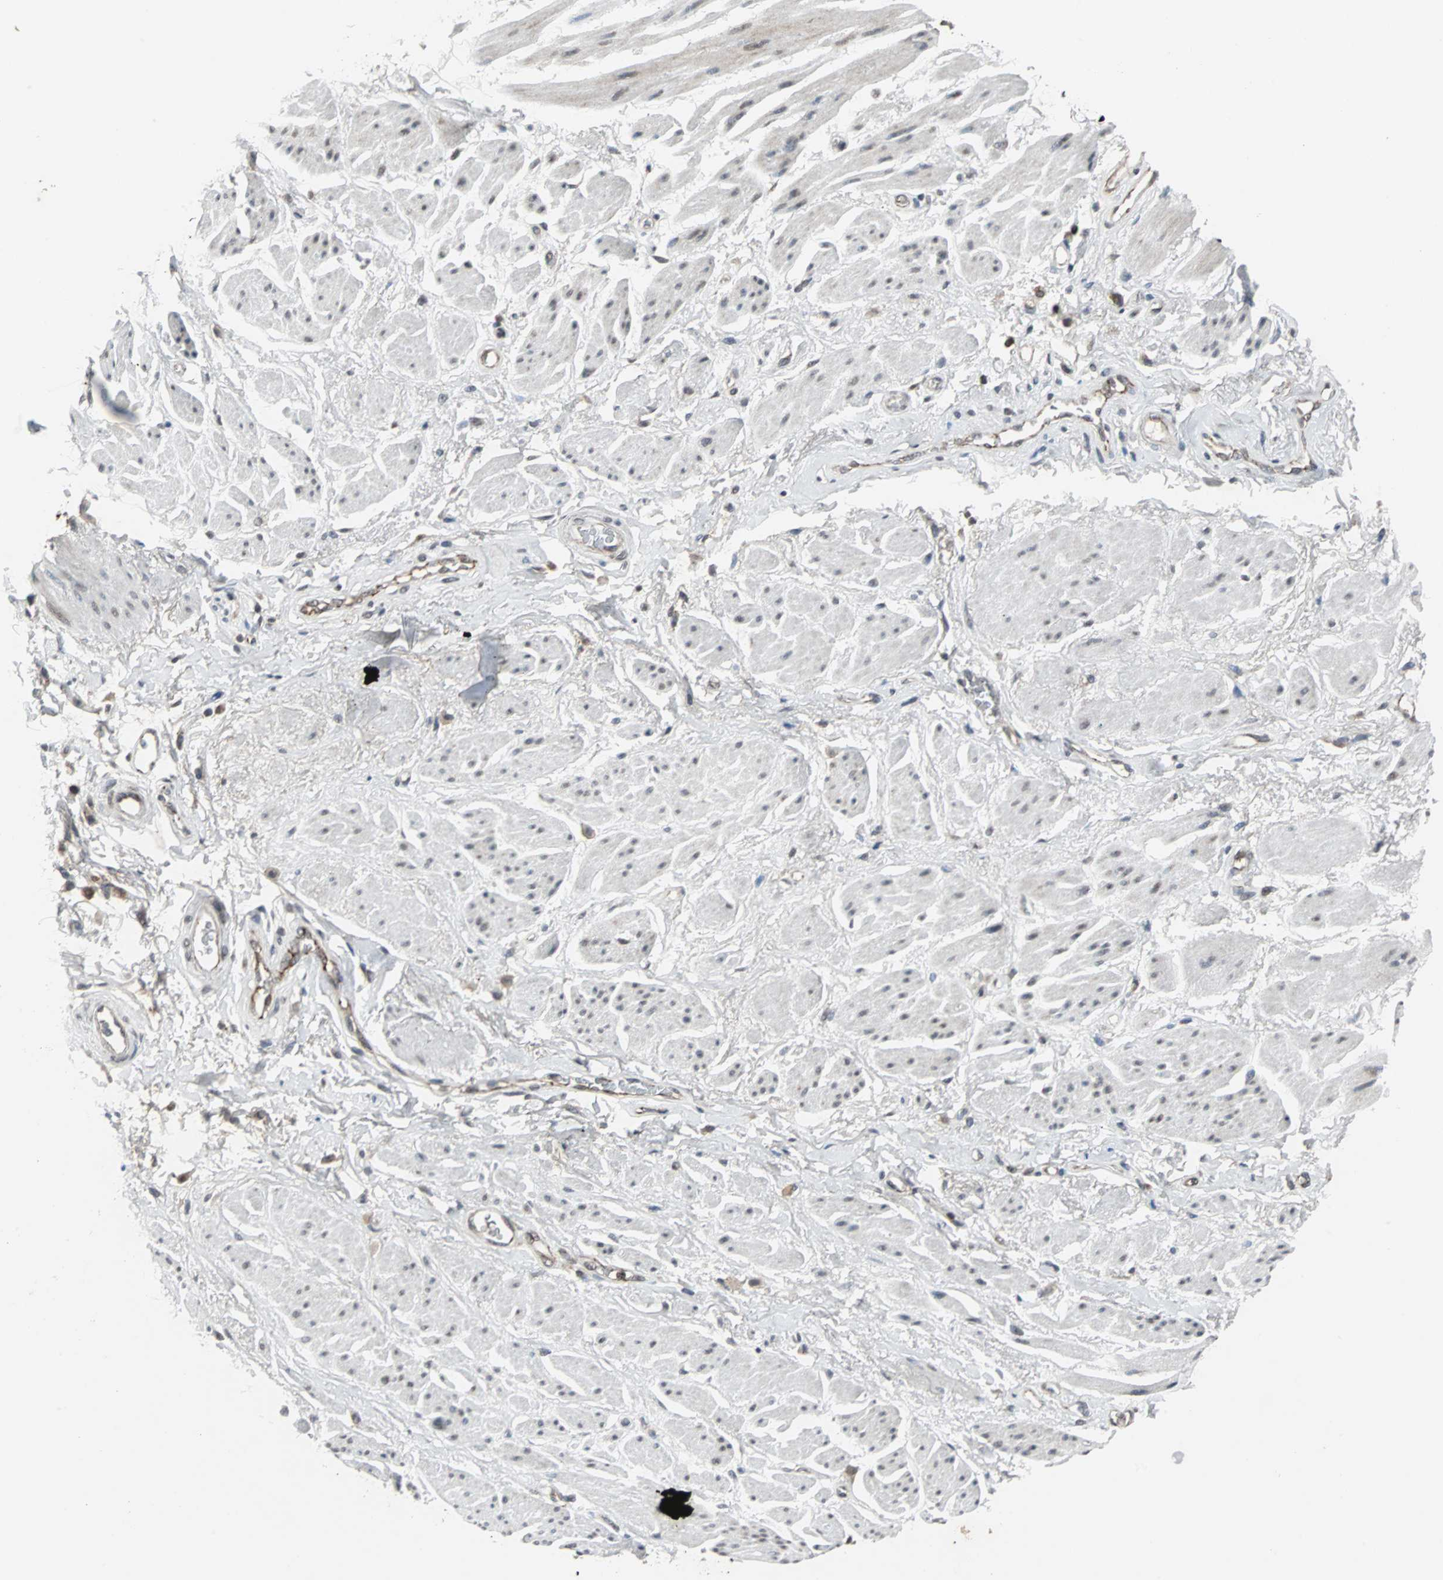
{"staining": {"intensity": "weak", "quantity": "<25%", "location": "cytoplasmic/membranous,nuclear"}, "tissue": "adipose tissue", "cell_type": "Adipocytes", "image_type": "normal", "snomed": [{"axis": "morphology", "description": "Normal tissue, NOS"}, {"axis": "topography", "description": "Soft tissue"}, {"axis": "topography", "description": "Peripheral nerve tissue"}], "caption": "An IHC image of unremarkable adipose tissue is shown. There is no staining in adipocytes of adipose tissue. Brightfield microscopy of immunohistochemistry stained with DAB (3,3'-diaminobenzidine) (brown) and hematoxylin (blue), captured at high magnification.", "gene": "LSR", "patient": {"sex": "female", "age": 71}}